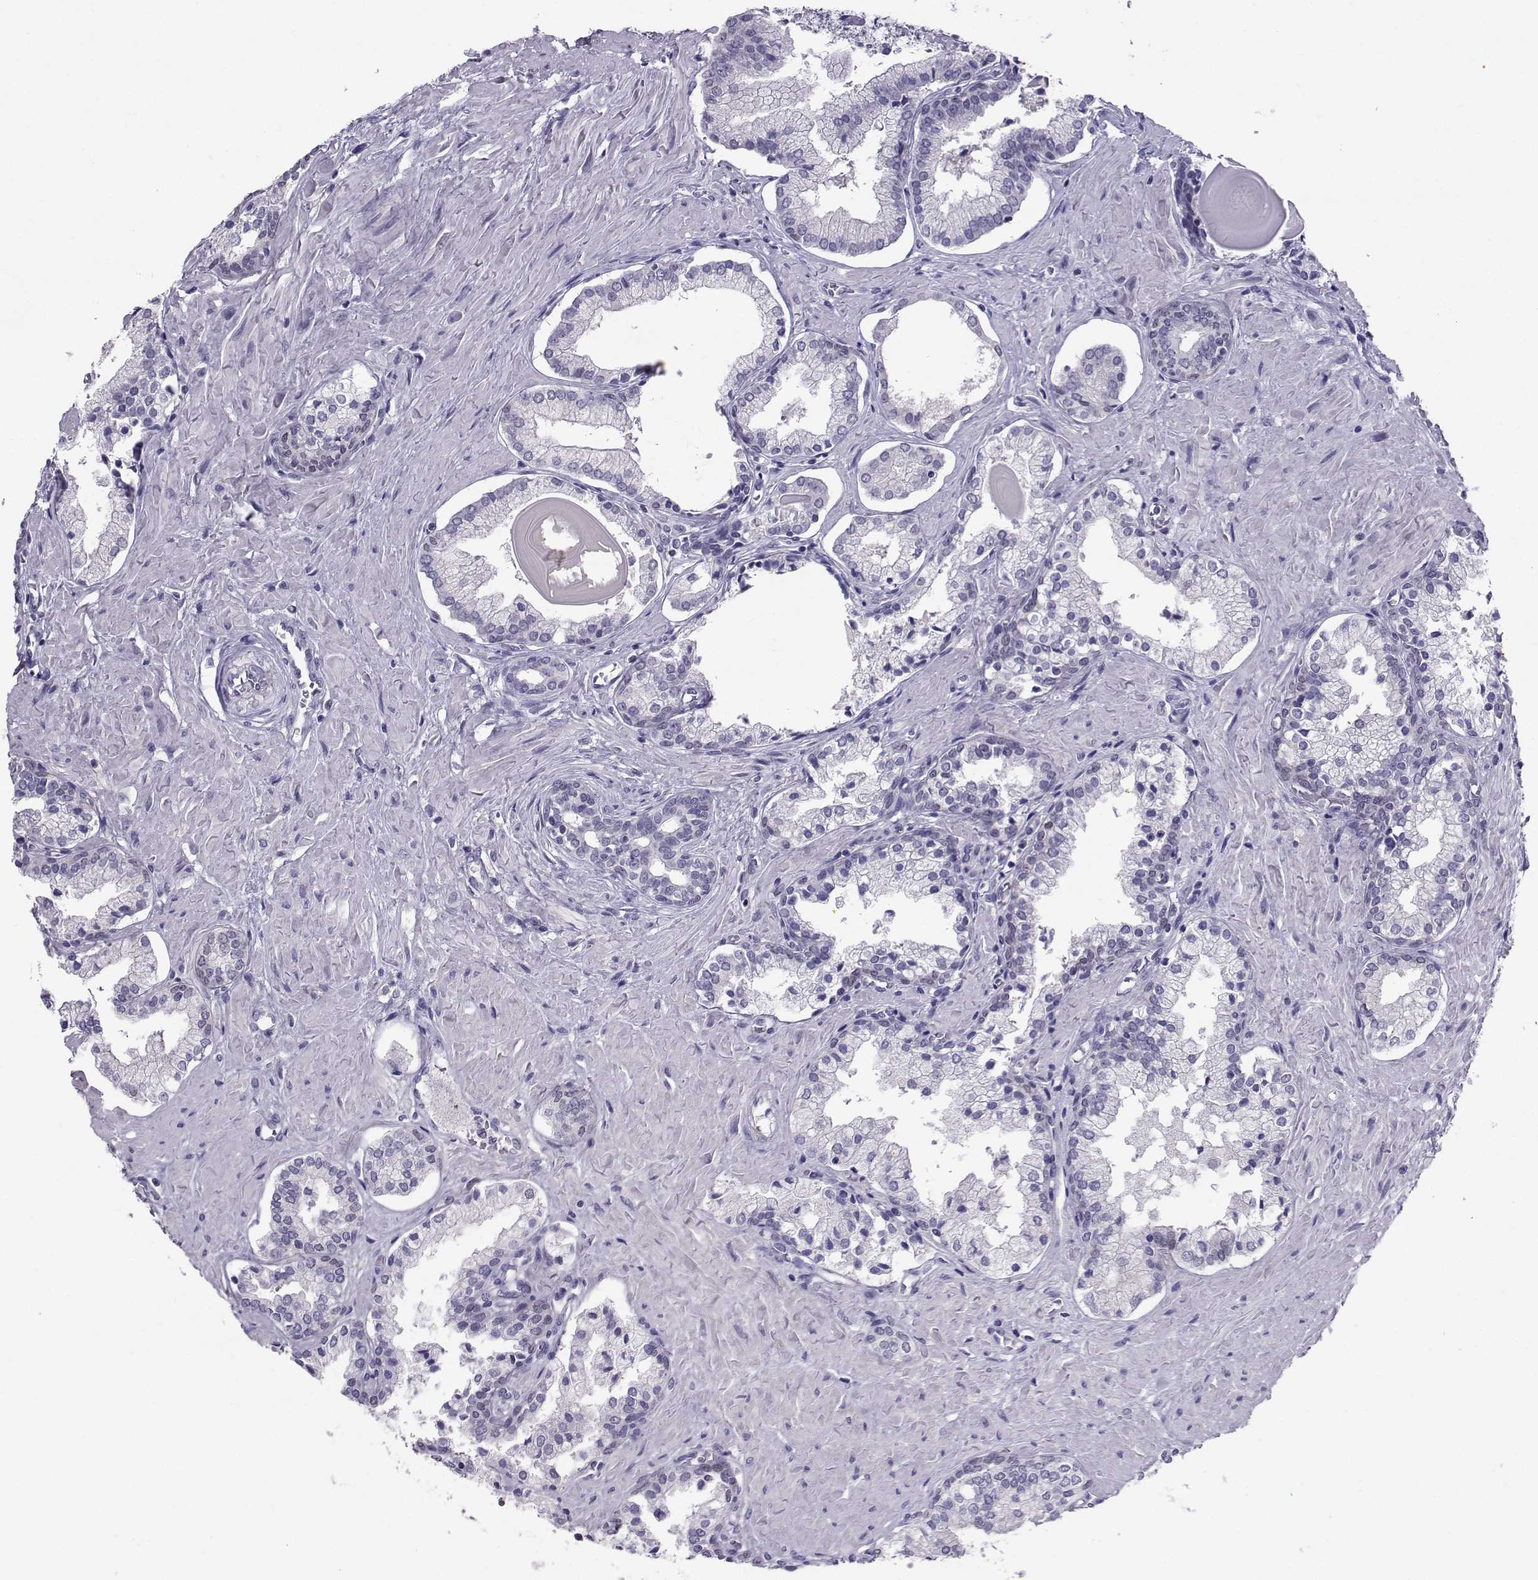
{"staining": {"intensity": "negative", "quantity": "none", "location": "none"}, "tissue": "prostate cancer", "cell_type": "Tumor cells", "image_type": "cancer", "snomed": [{"axis": "morphology", "description": "Adenocarcinoma, NOS"}, {"axis": "topography", "description": "Prostate and seminal vesicle, NOS"}, {"axis": "topography", "description": "Prostate"}], "caption": "Immunohistochemistry photomicrograph of neoplastic tissue: prostate adenocarcinoma stained with DAB reveals no significant protein expression in tumor cells.", "gene": "PGK1", "patient": {"sex": "male", "age": 44}}